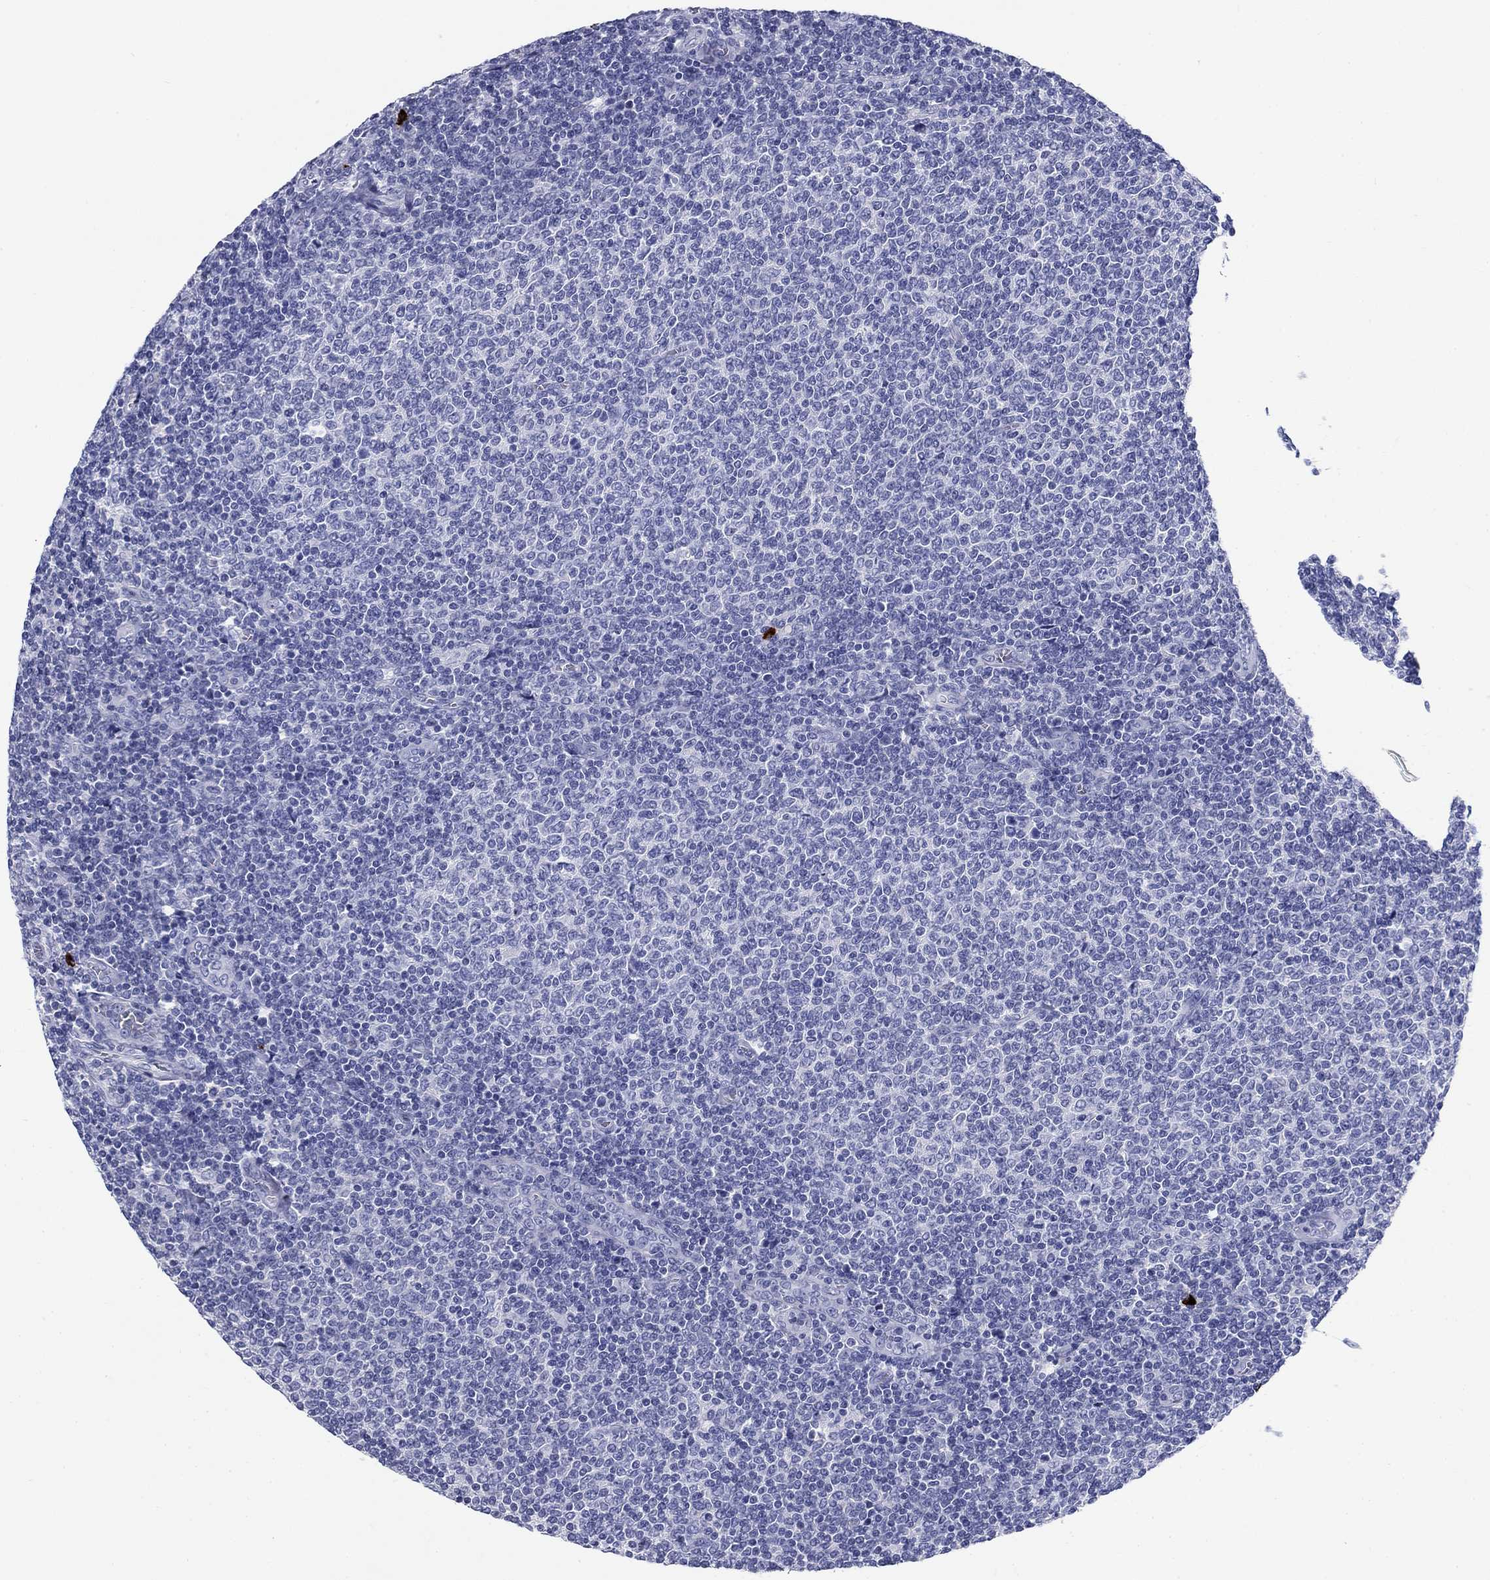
{"staining": {"intensity": "negative", "quantity": "none", "location": "none"}, "tissue": "lymphoma", "cell_type": "Tumor cells", "image_type": "cancer", "snomed": [{"axis": "morphology", "description": "Malignant lymphoma, non-Hodgkin's type, Low grade"}, {"axis": "topography", "description": "Lymph node"}], "caption": "IHC micrograph of human malignant lymphoma, non-Hodgkin's type (low-grade) stained for a protein (brown), which reveals no positivity in tumor cells.", "gene": "CD40LG", "patient": {"sex": "male", "age": 52}}